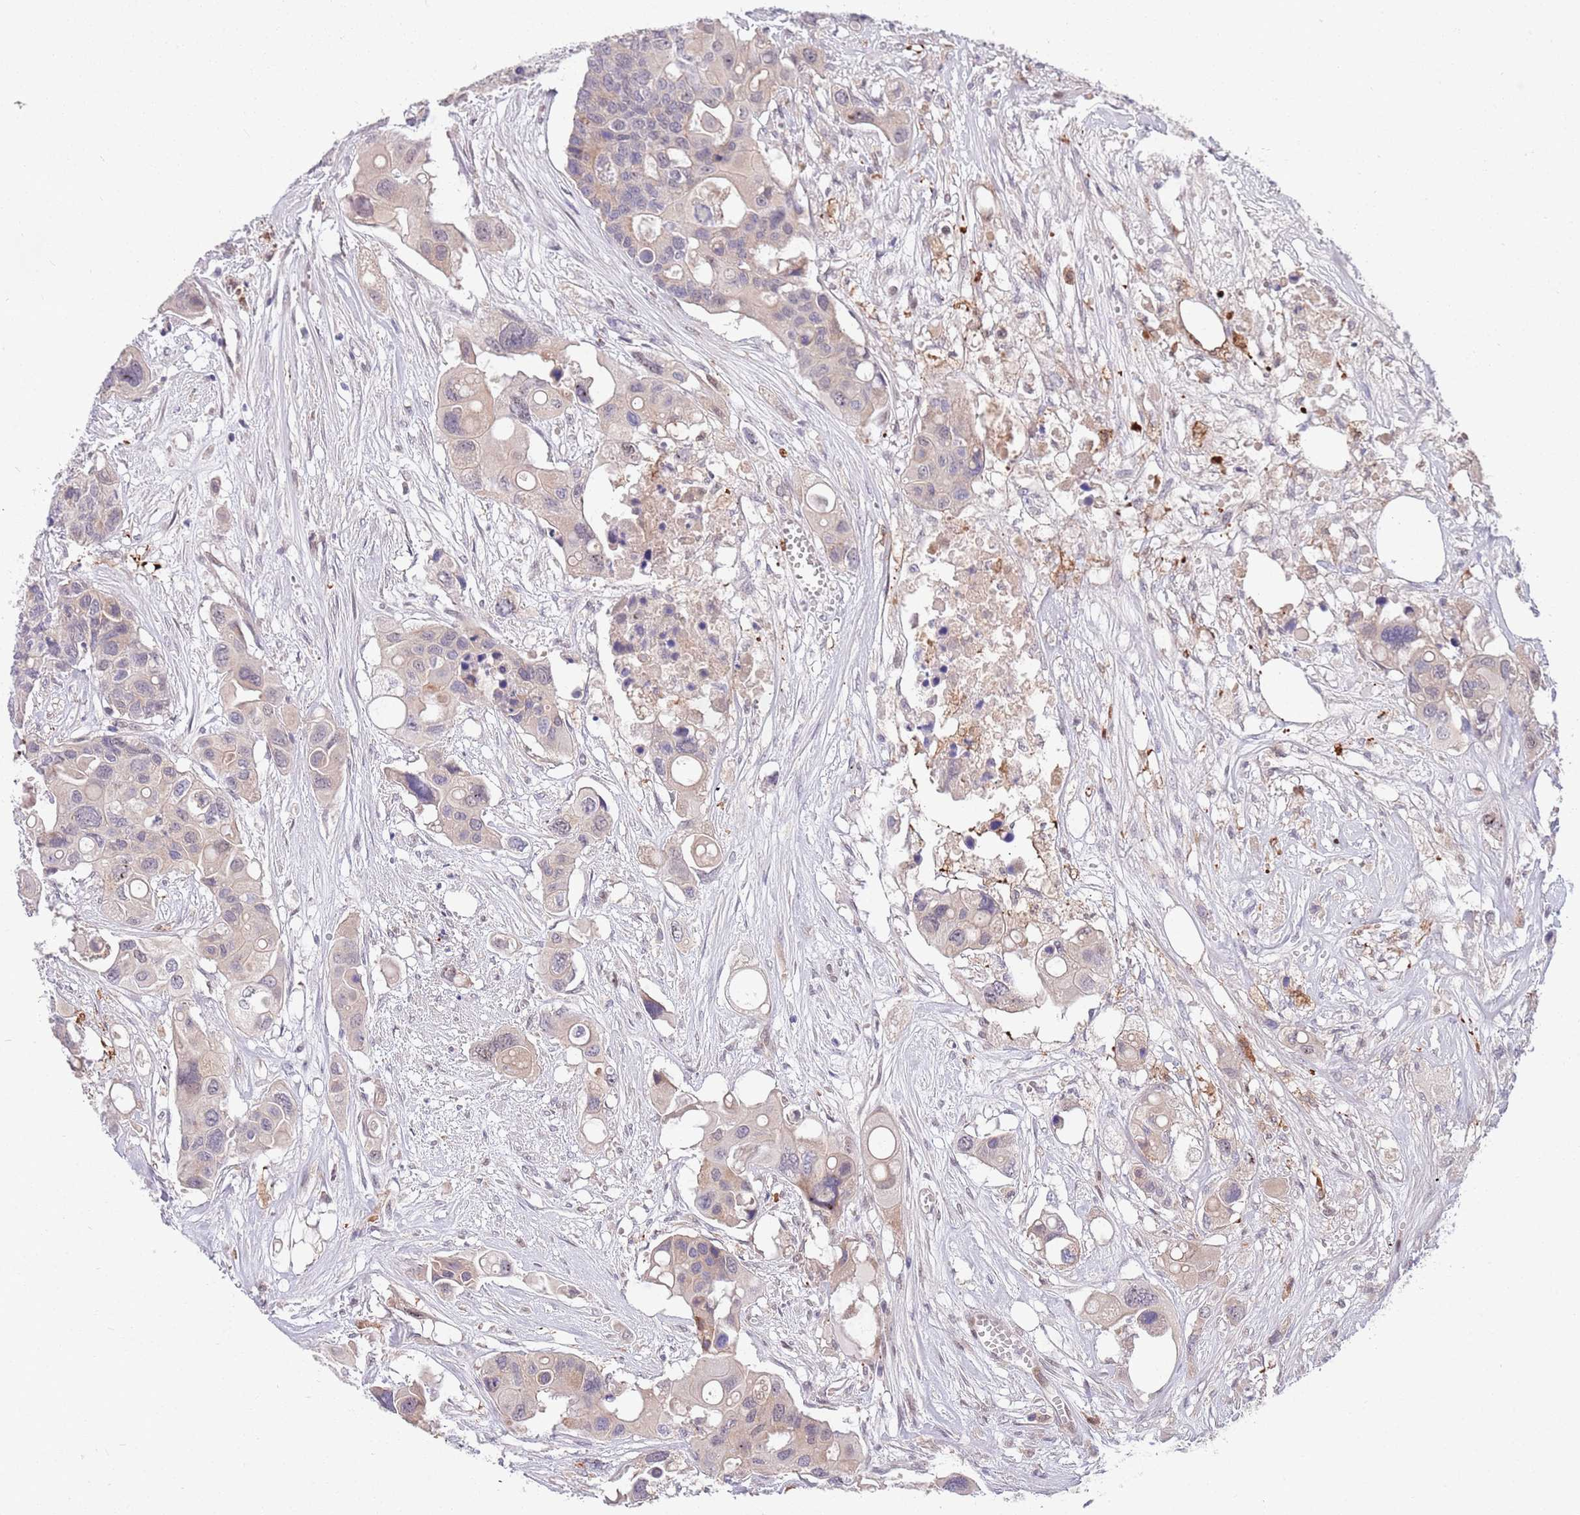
{"staining": {"intensity": "weak", "quantity": "<25%", "location": "cytoplasmic/membranous"}, "tissue": "colorectal cancer", "cell_type": "Tumor cells", "image_type": "cancer", "snomed": [{"axis": "morphology", "description": "Adenocarcinoma, NOS"}, {"axis": "topography", "description": "Colon"}], "caption": "This is an IHC histopathology image of human colorectal cancer (adenocarcinoma). There is no staining in tumor cells.", "gene": "NLRP6", "patient": {"sex": "male", "age": 77}}